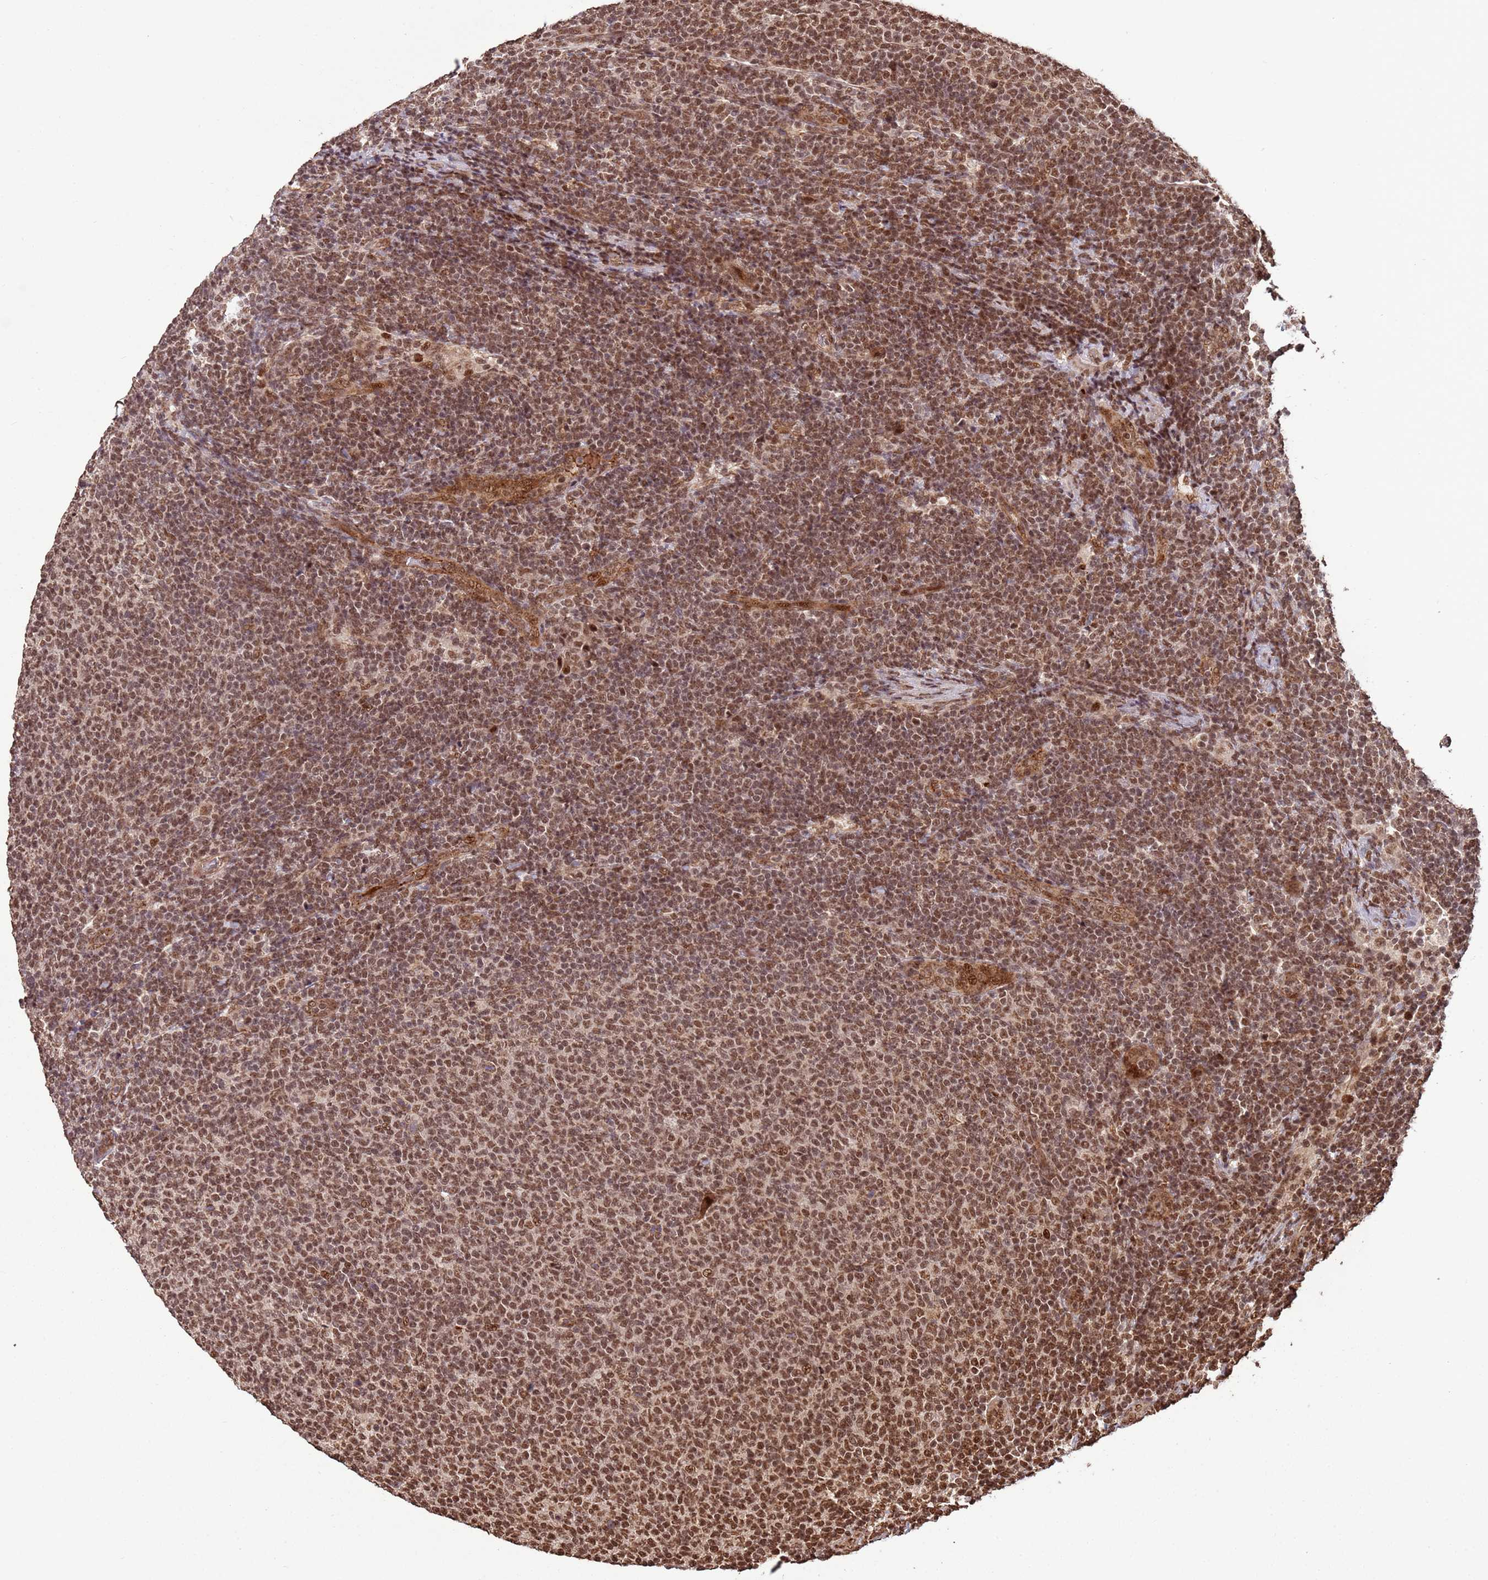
{"staining": {"intensity": "moderate", "quantity": ">75%", "location": "nuclear"}, "tissue": "lymphoma", "cell_type": "Tumor cells", "image_type": "cancer", "snomed": [{"axis": "morphology", "description": "Malignant lymphoma, non-Hodgkin's type, Low grade"}, {"axis": "topography", "description": "Lymph node"}], "caption": "Immunohistochemical staining of lymphoma displays moderate nuclear protein staining in approximately >75% of tumor cells.", "gene": "ZBTB12", "patient": {"sex": "male", "age": 66}}